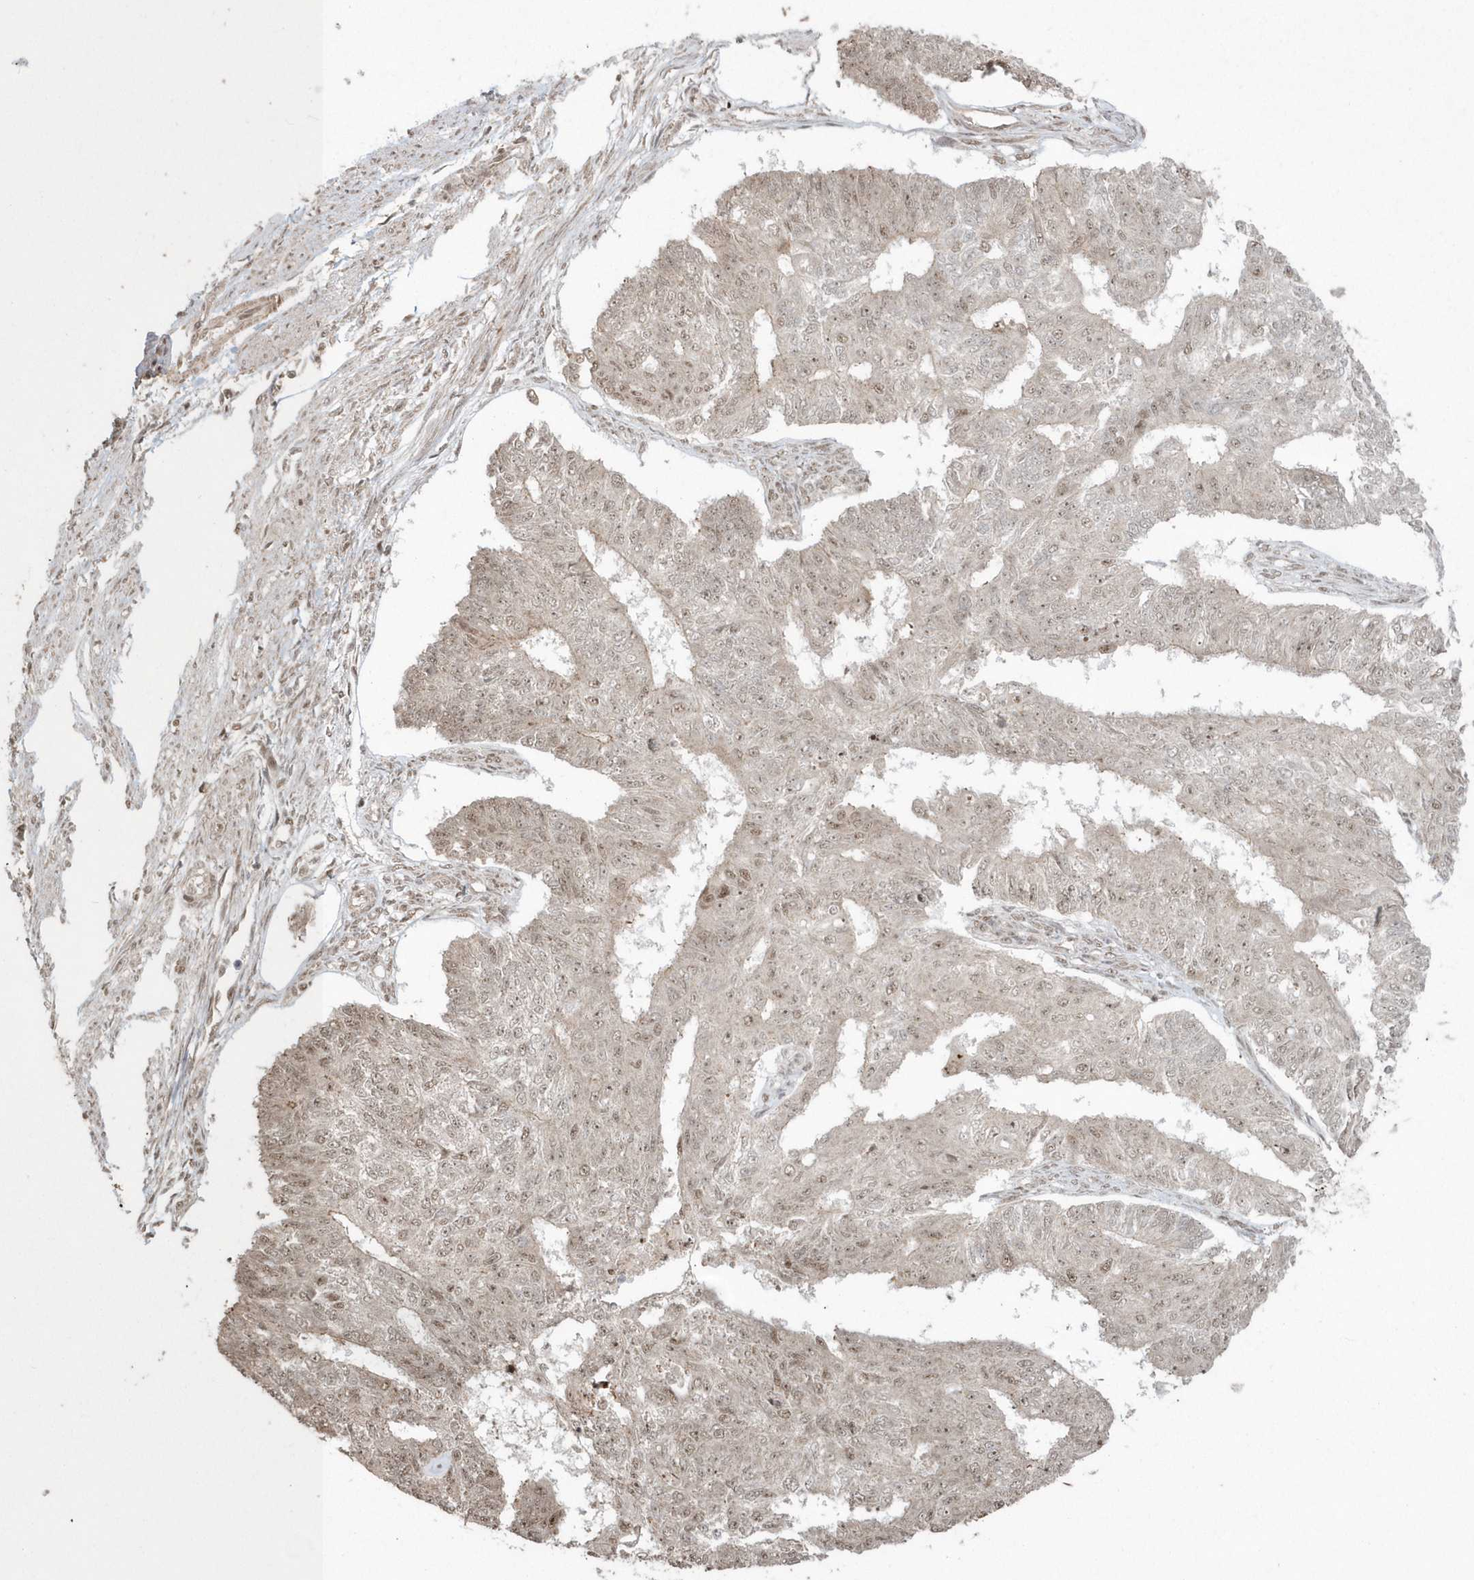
{"staining": {"intensity": "weak", "quantity": "<25%", "location": "nuclear"}, "tissue": "endometrial cancer", "cell_type": "Tumor cells", "image_type": "cancer", "snomed": [{"axis": "morphology", "description": "Adenocarcinoma, NOS"}, {"axis": "topography", "description": "Endometrium"}], "caption": "The micrograph exhibits no staining of tumor cells in adenocarcinoma (endometrial). (Immunohistochemistry, brightfield microscopy, high magnification).", "gene": "EPB41L4A", "patient": {"sex": "female", "age": 32}}